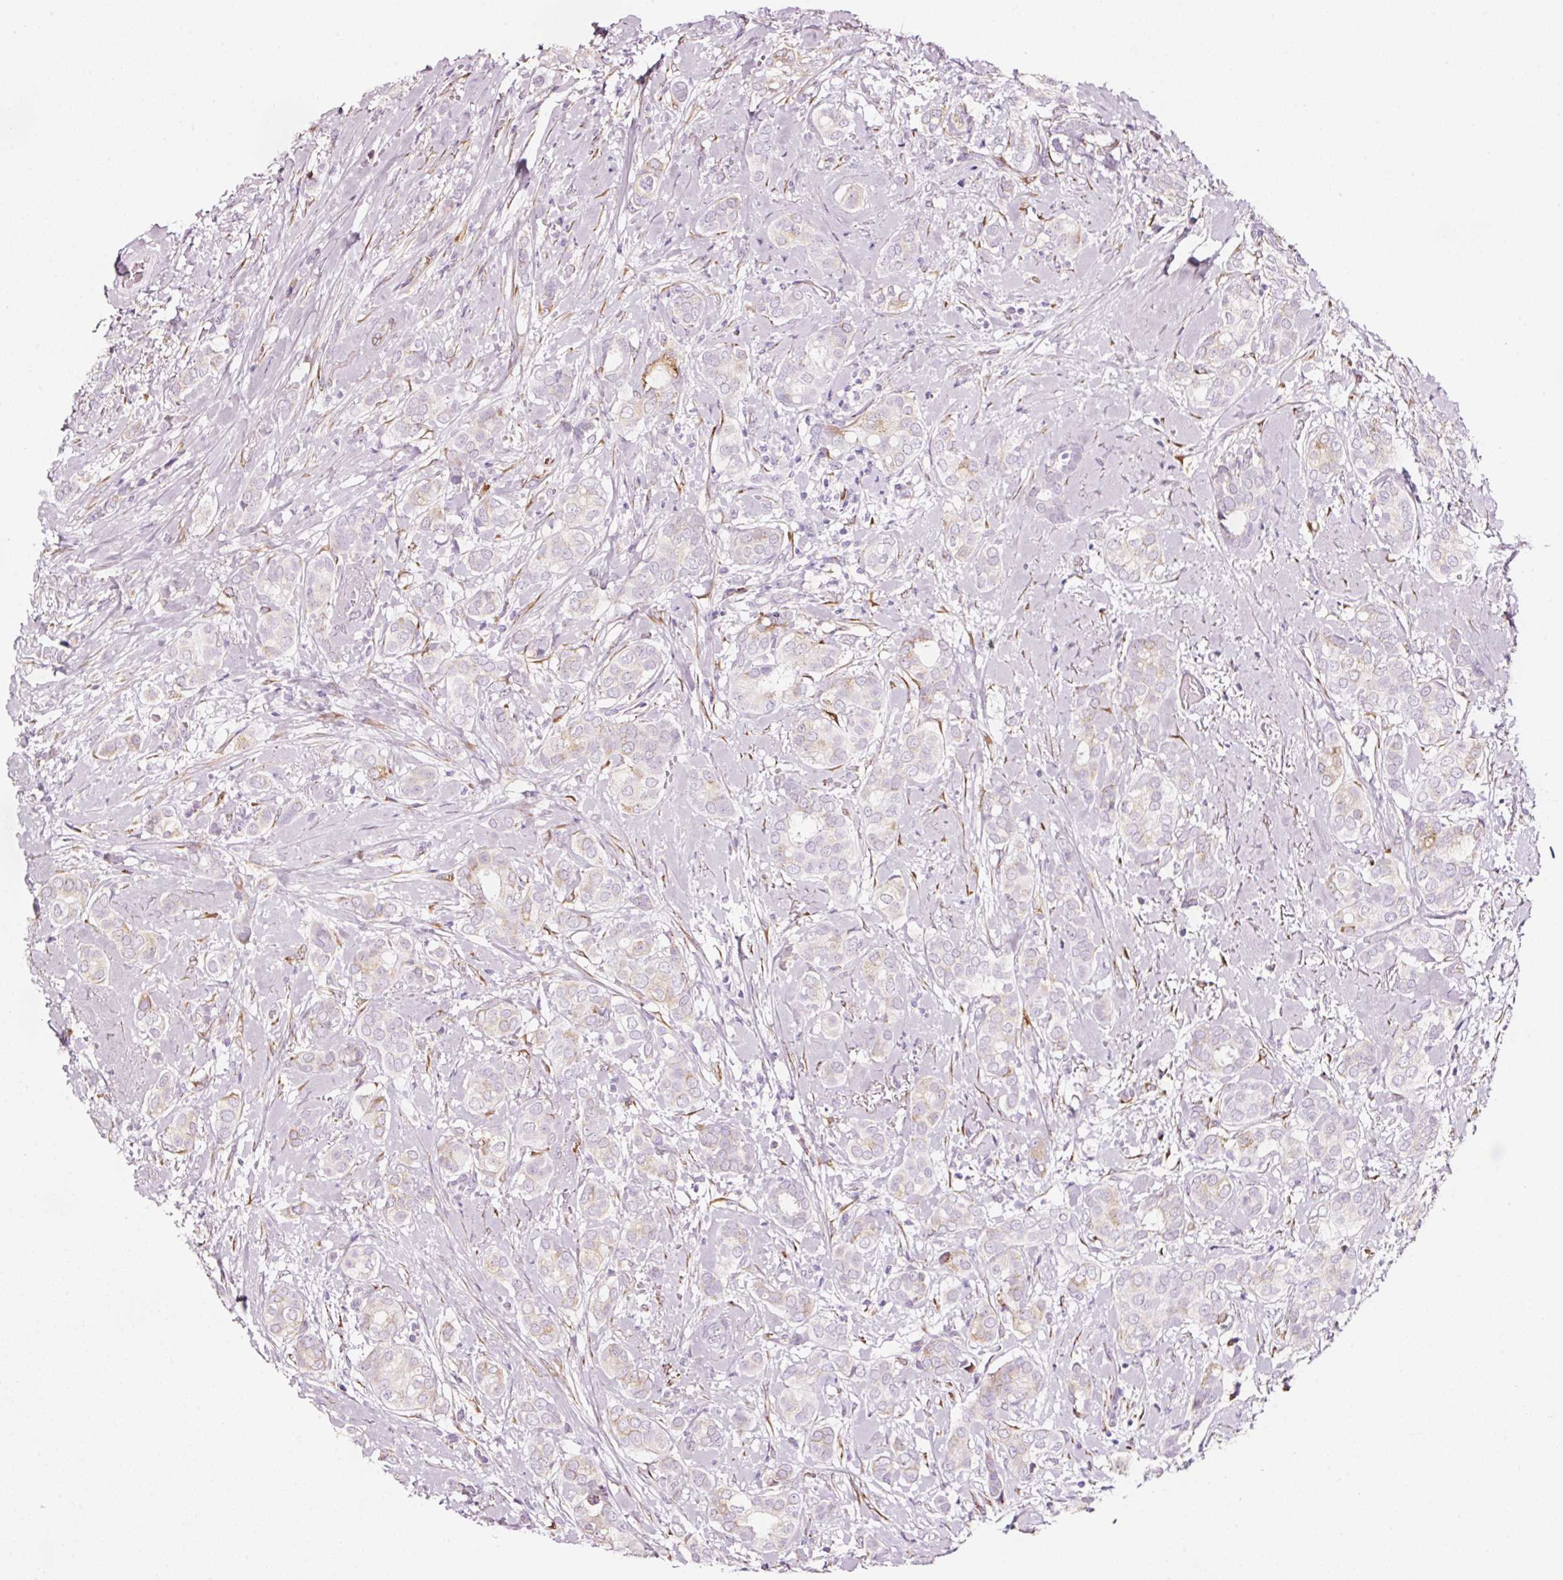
{"staining": {"intensity": "weak", "quantity": "<25%", "location": "cytoplasmic/membranous"}, "tissue": "breast cancer", "cell_type": "Tumor cells", "image_type": "cancer", "snomed": [{"axis": "morphology", "description": "Duct carcinoma"}, {"axis": "topography", "description": "Breast"}], "caption": "Tumor cells show no significant staining in breast invasive ductal carcinoma.", "gene": "SDF4", "patient": {"sex": "female", "age": 73}}